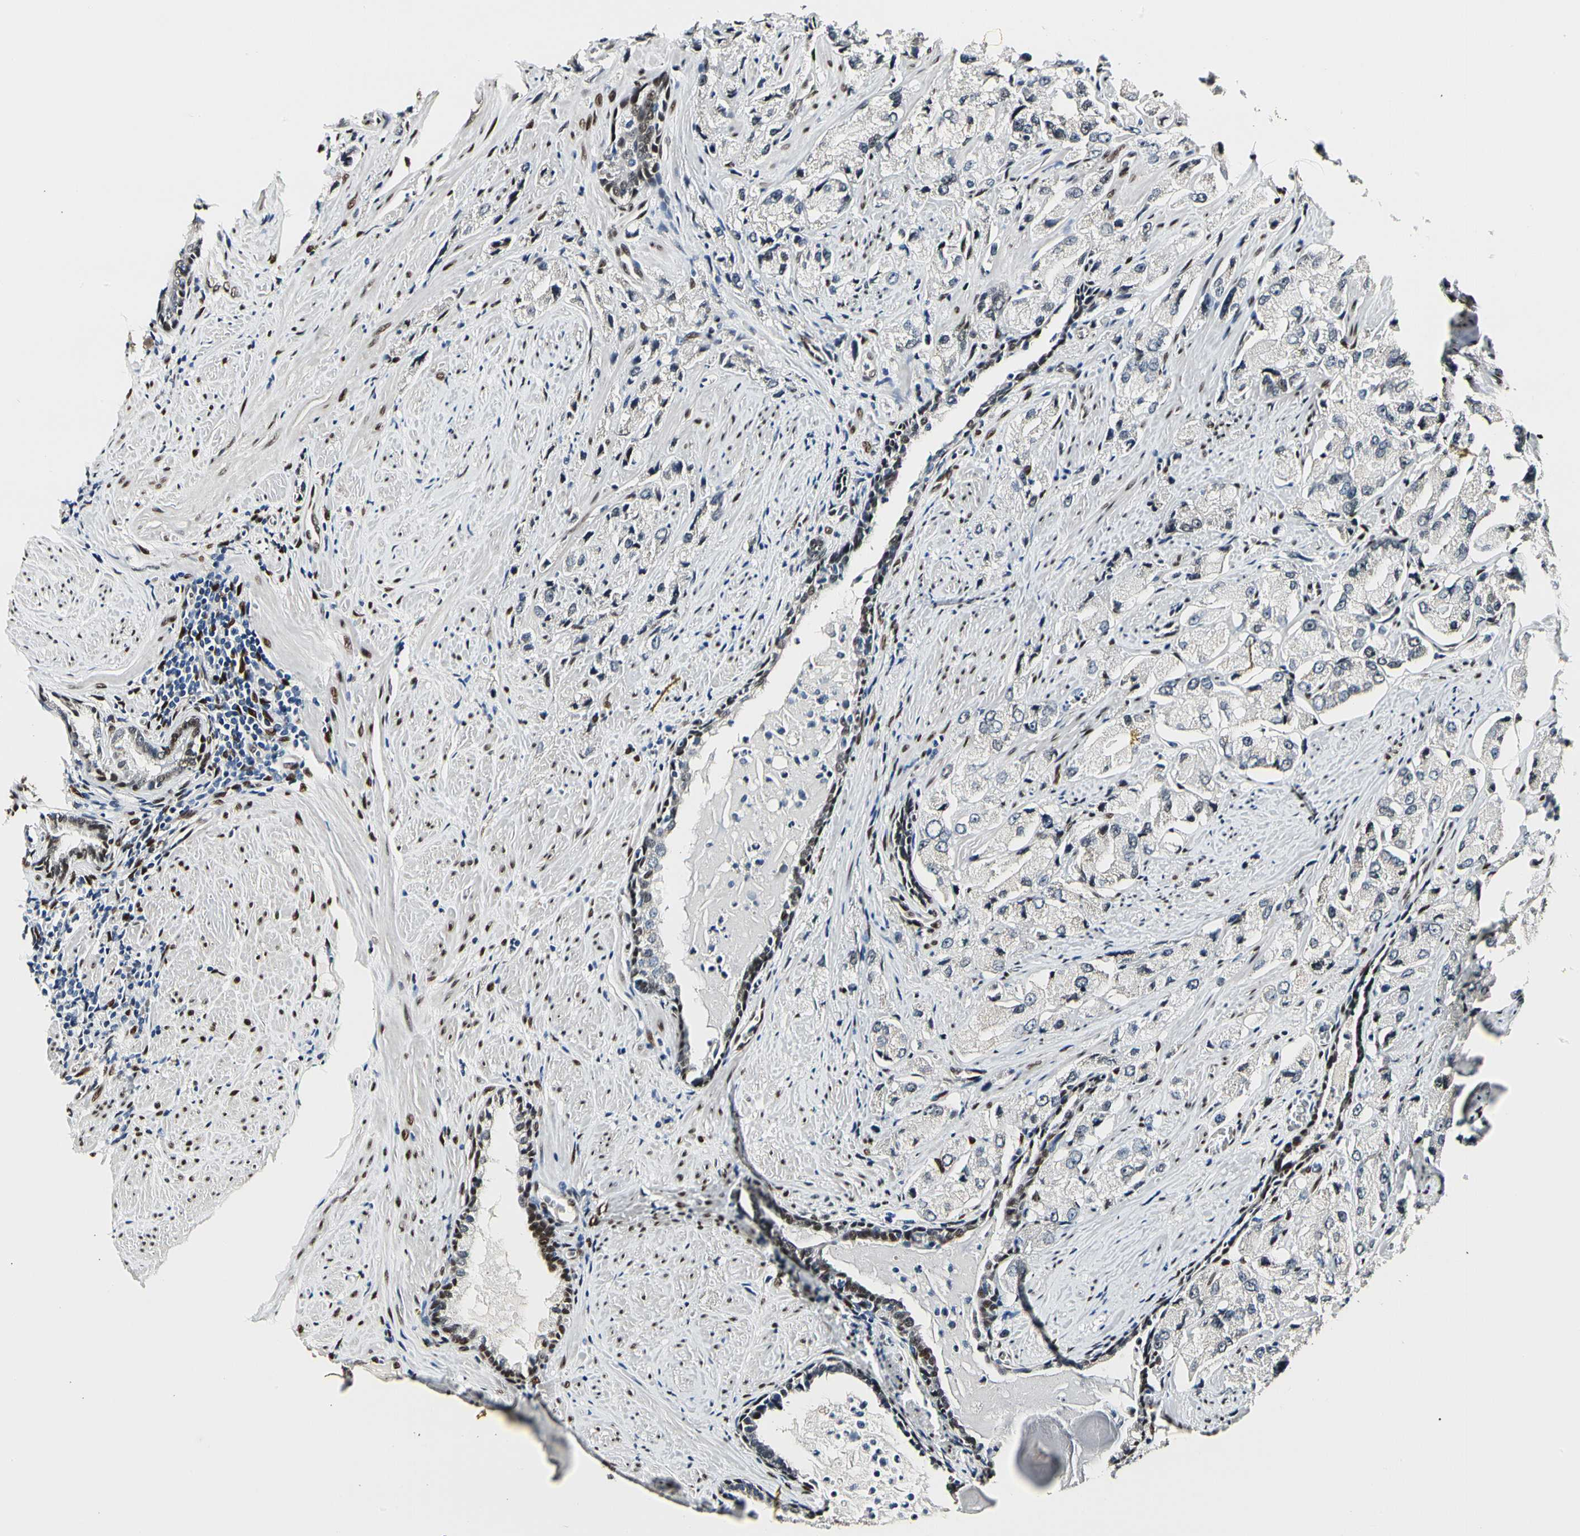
{"staining": {"intensity": "weak", "quantity": "<25%", "location": "nuclear"}, "tissue": "prostate cancer", "cell_type": "Tumor cells", "image_type": "cancer", "snomed": [{"axis": "morphology", "description": "Adenocarcinoma, High grade"}, {"axis": "topography", "description": "Prostate"}], "caption": "This photomicrograph is of prostate cancer (high-grade adenocarcinoma) stained with immunohistochemistry (IHC) to label a protein in brown with the nuclei are counter-stained blue. There is no staining in tumor cells.", "gene": "NFIA", "patient": {"sex": "male", "age": 58}}